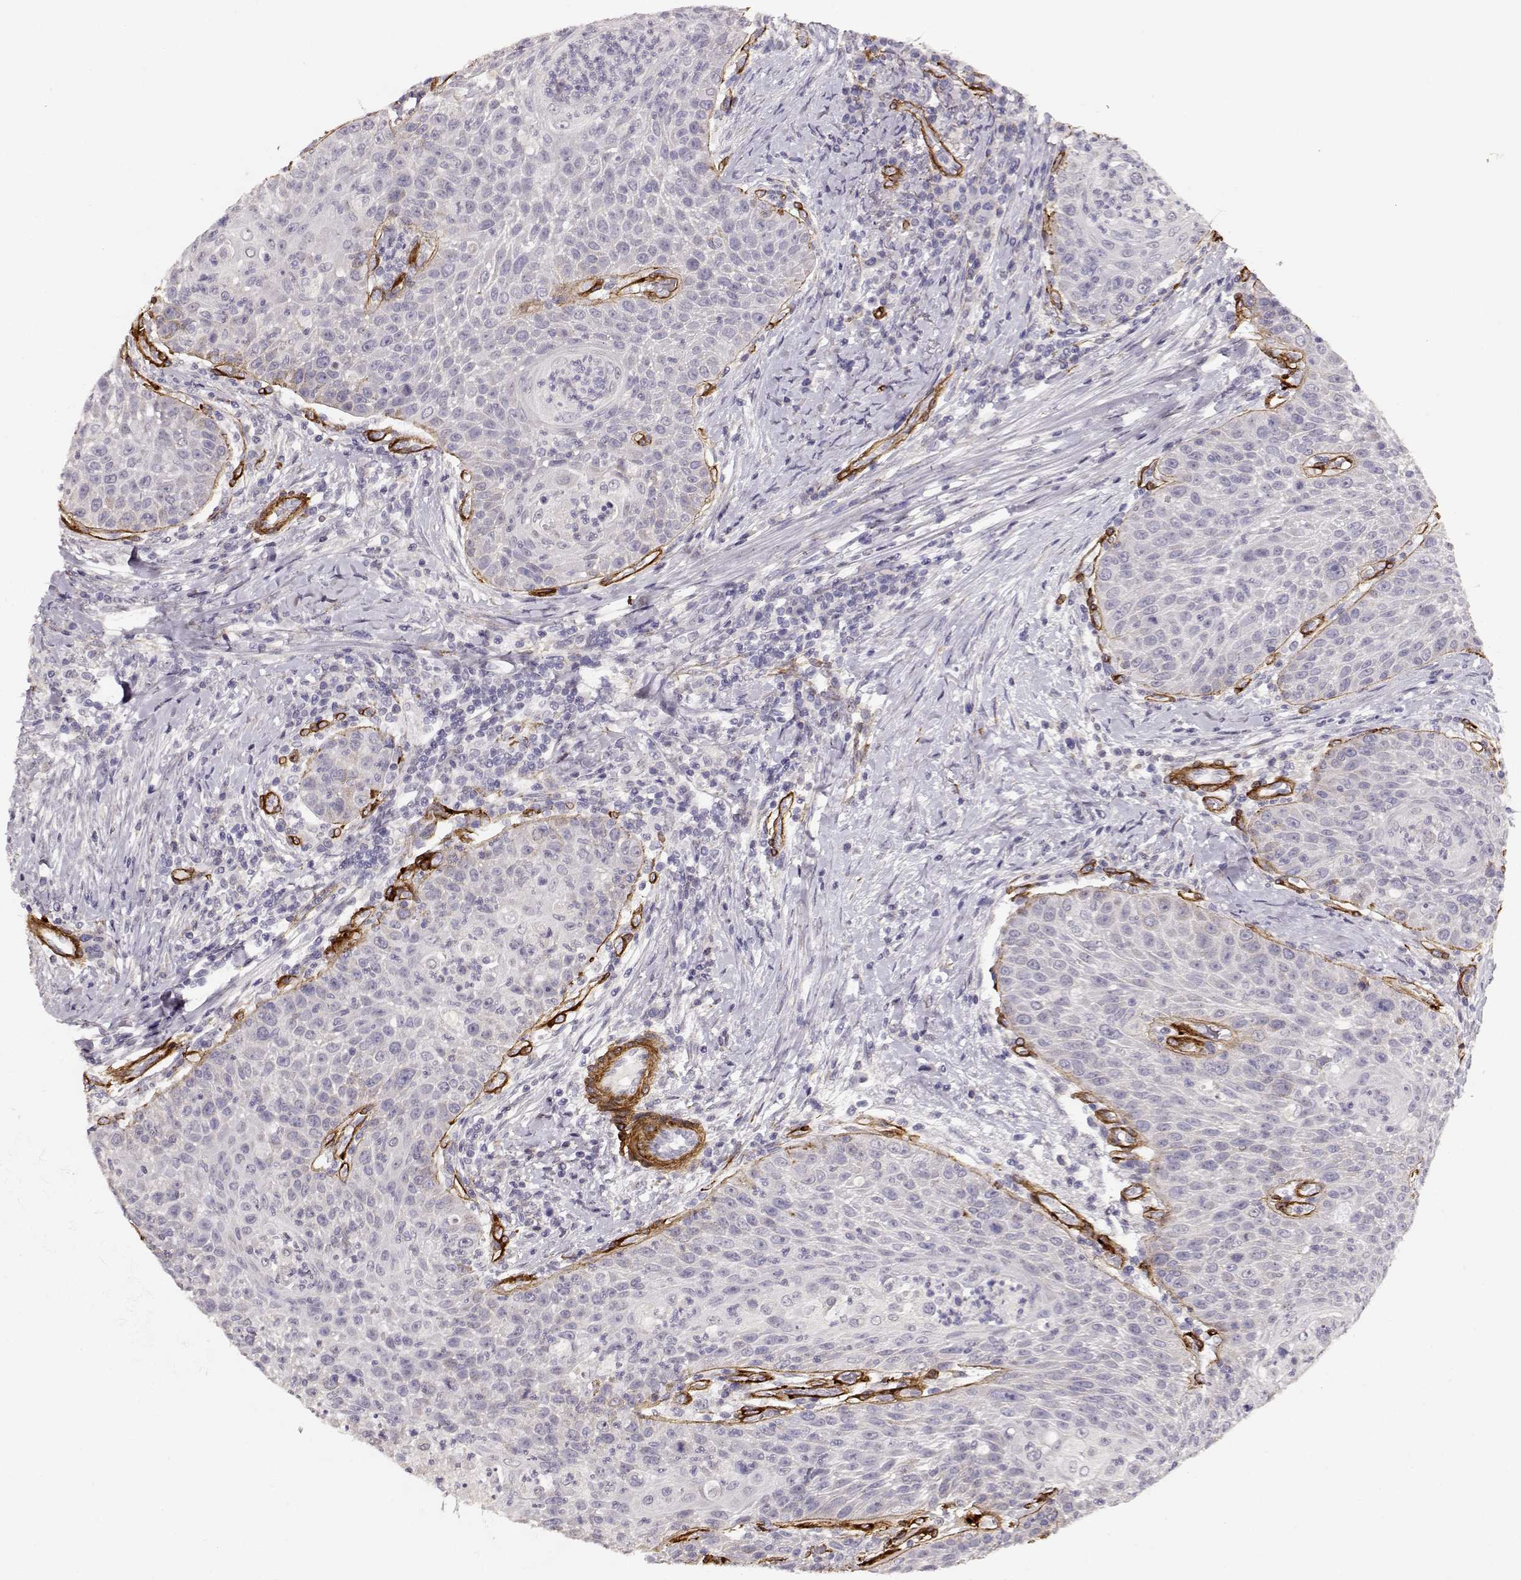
{"staining": {"intensity": "negative", "quantity": "none", "location": "none"}, "tissue": "head and neck cancer", "cell_type": "Tumor cells", "image_type": "cancer", "snomed": [{"axis": "morphology", "description": "Squamous cell carcinoma, NOS"}, {"axis": "topography", "description": "Head-Neck"}], "caption": "This is a micrograph of immunohistochemistry staining of squamous cell carcinoma (head and neck), which shows no positivity in tumor cells.", "gene": "LAMC1", "patient": {"sex": "male", "age": 69}}